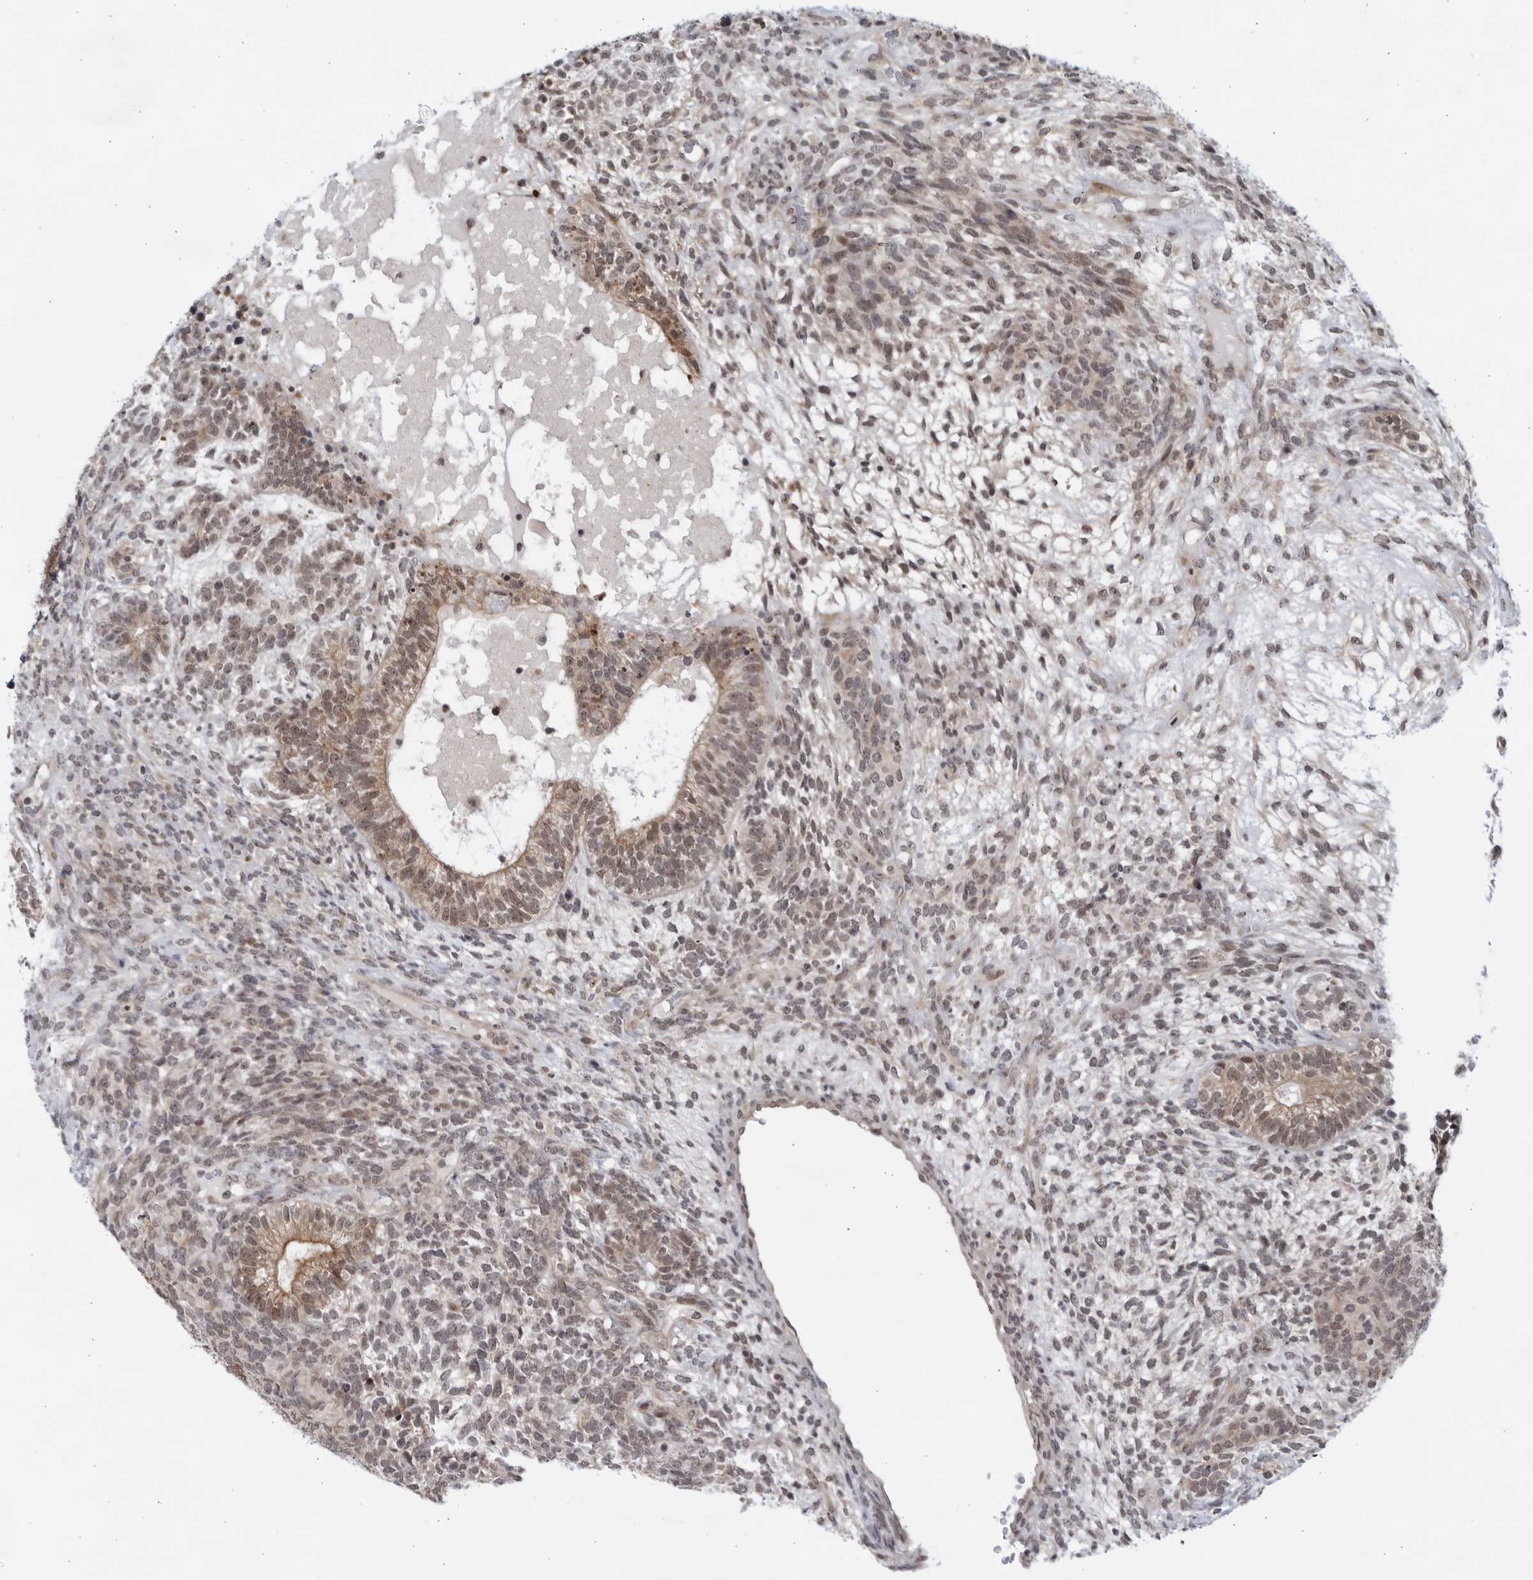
{"staining": {"intensity": "moderate", "quantity": ">75%", "location": "cytoplasmic/membranous,nuclear"}, "tissue": "testis cancer", "cell_type": "Tumor cells", "image_type": "cancer", "snomed": [{"axis": "morphology", "description": "Seminoma, NOS"}, {"axis": "morphology", "description": "Carcinoma, Embryonal, NOS"}, {"axis": "topography", "description": "Testis"}], "caption": "Testis cancer stained with DAB (3,3'-diaminobenzidine) IHC shows medium levels of moderate cytoplasmic/membranous and nuclear expression in approximately >75% of tumor cells.", "gene": "ITGB3BP", "patient": {"sex": "male", "age": 28}}